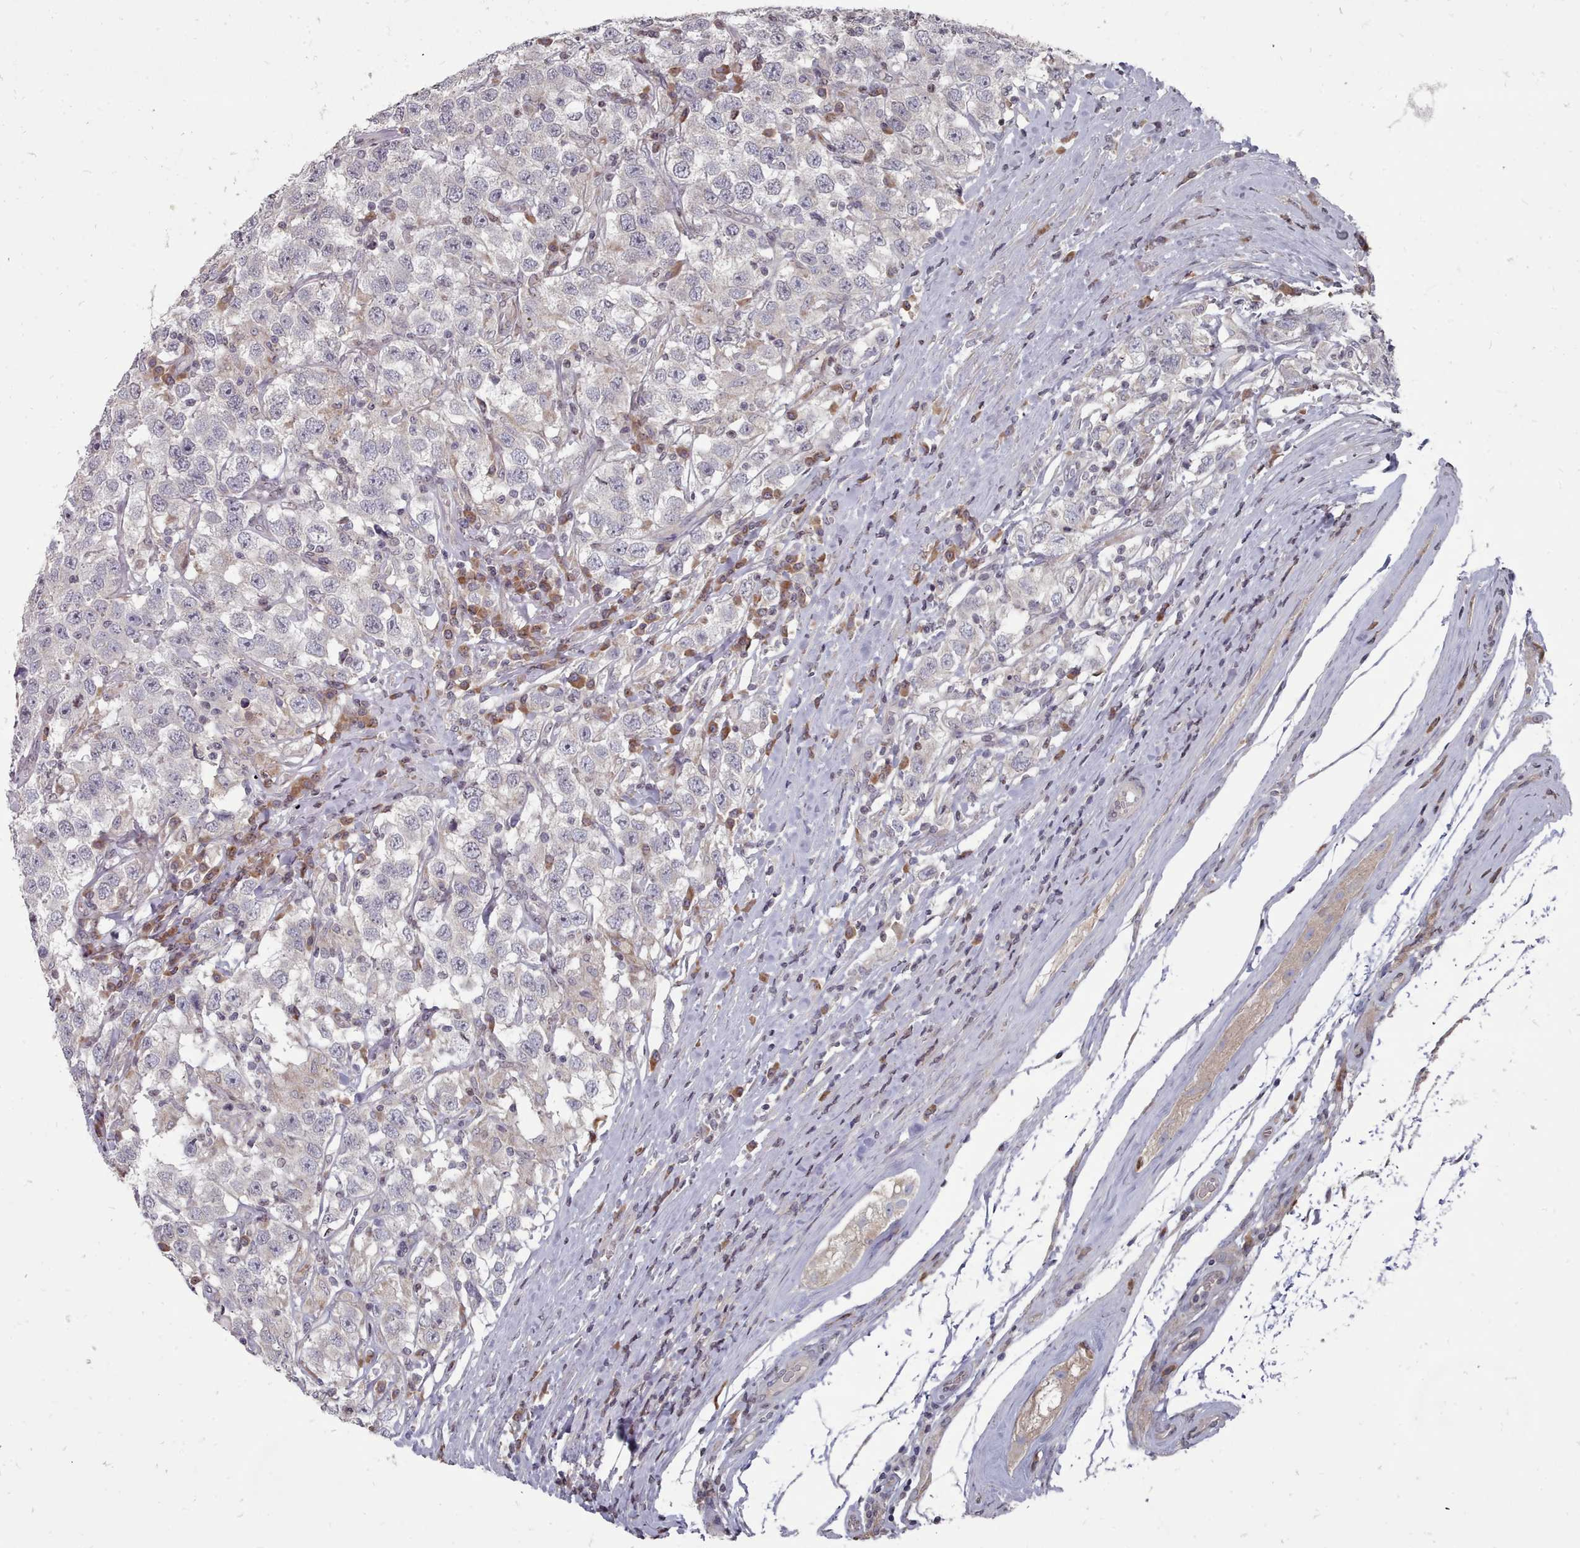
{"staining": {"intensity": "negative", "quantity": "none", "location": "none"}, "tissue": "testis cancer", "cell_type": "Tumor cells", "image_type": "cancer", "snomed": [{"axis": "morphology", "description": "Seminoma, NOS"}, {"axis": "topography", "description": "Testis"}], "caption": "This photomicrograph is of testis cancer stained with immunohistochemistry (IHC) to label a protein in brown with the nuclei are counter-stained blue. There is no staining in tumor cells.", "gene": "ACKR3", "patient": {"sex": "male", "age": 41}}